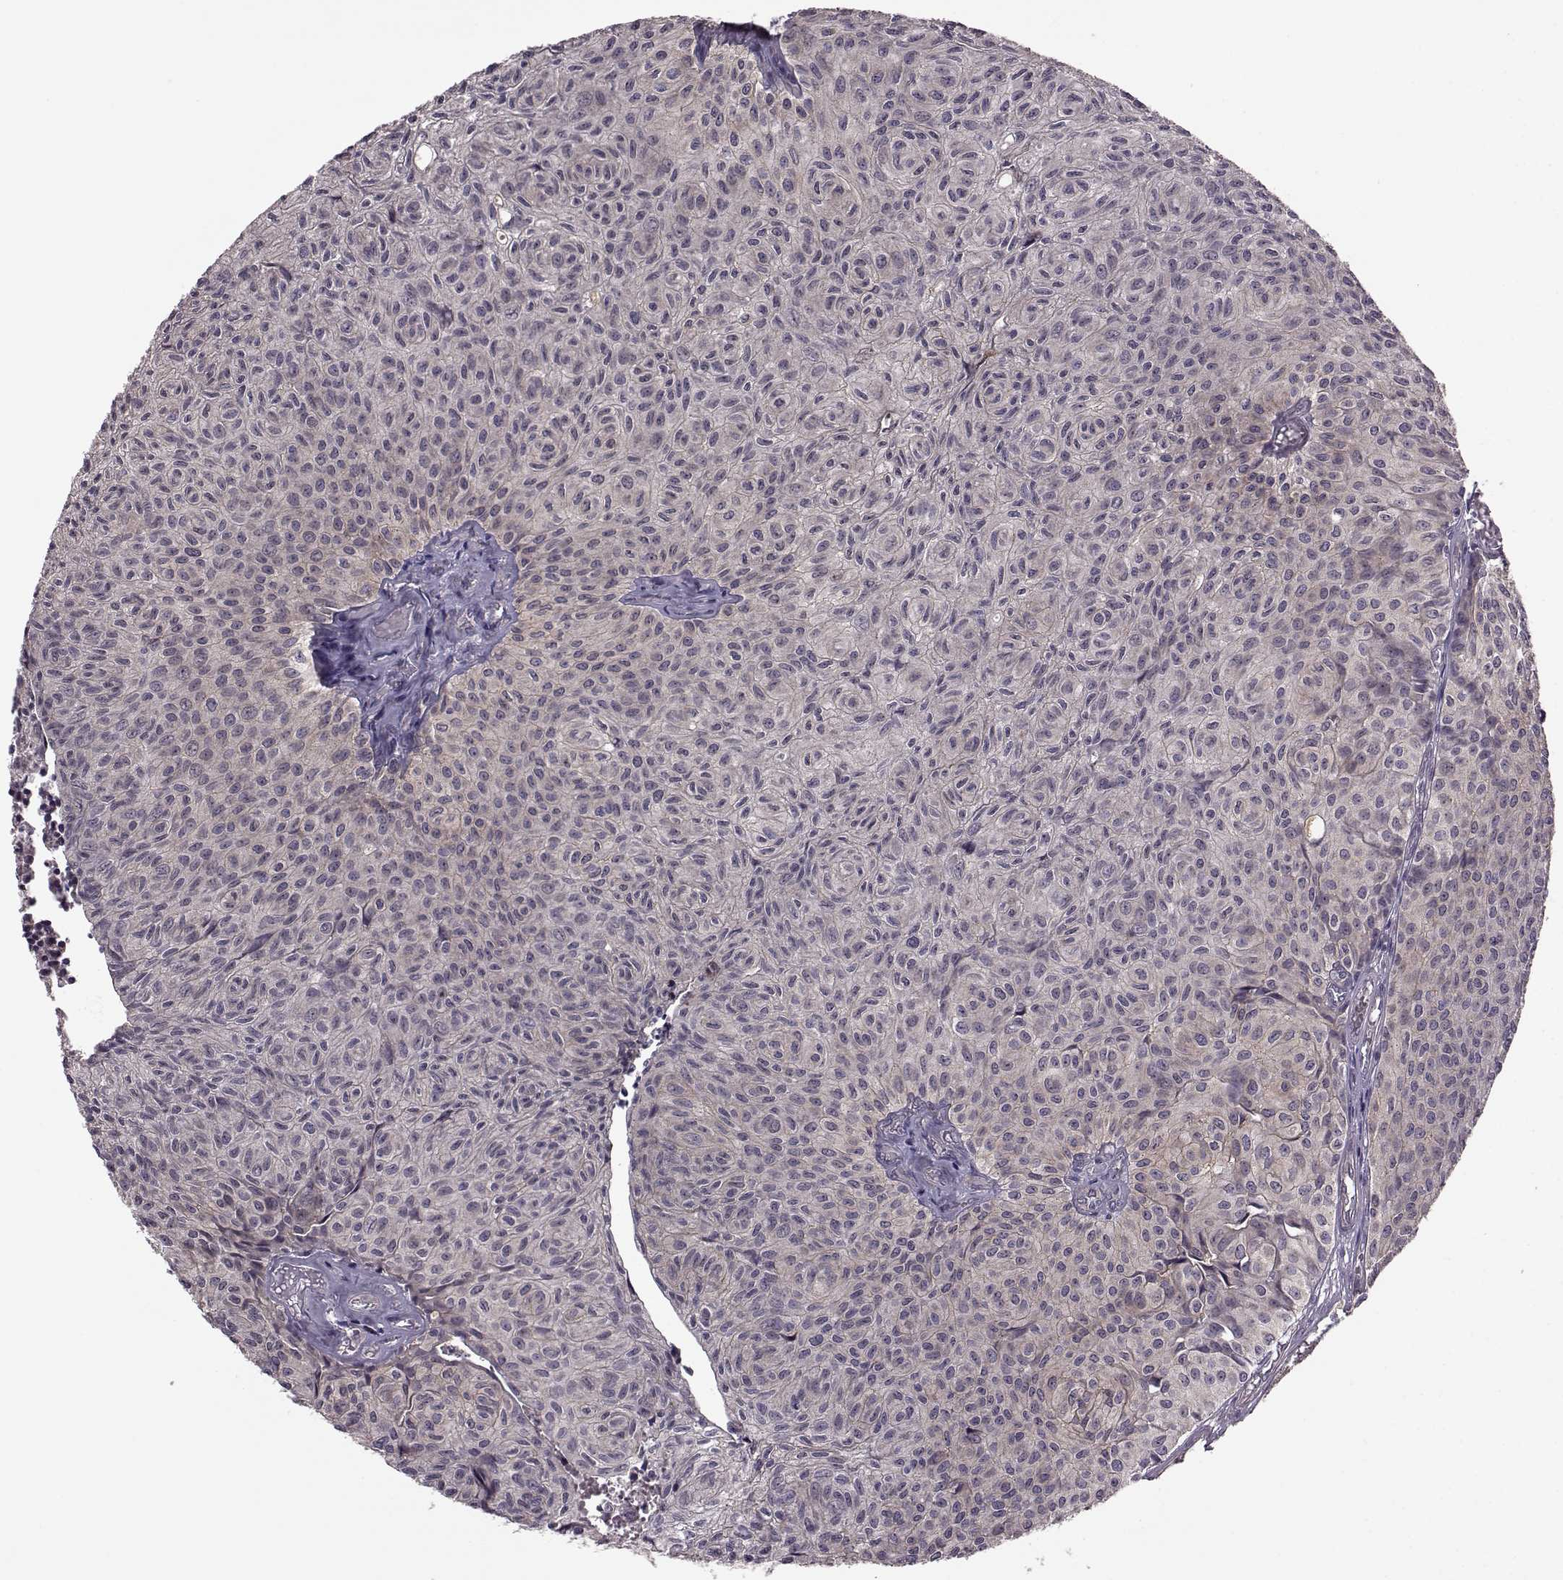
{"staining": {"intensity": "weak", "quantity": ">75%", "location": "cytoplasmic/membranous"}, "tissue": "urothelial cancer", "cell_type": "Tumor cells", "image_type": "cancer", "snomed": [{"axis": "morphology", "description": "Urothelial carcinoma, Low grade"}, {"axis": "topography", "description": "Urinary bladder"}], "caption": "Urothelial cancer tissue reveals weak cytoplasmic/membranous positivity in about >75% of tumor cells", "gene": "FNIP2", "patient": {"sex": "male", "age": 89}}